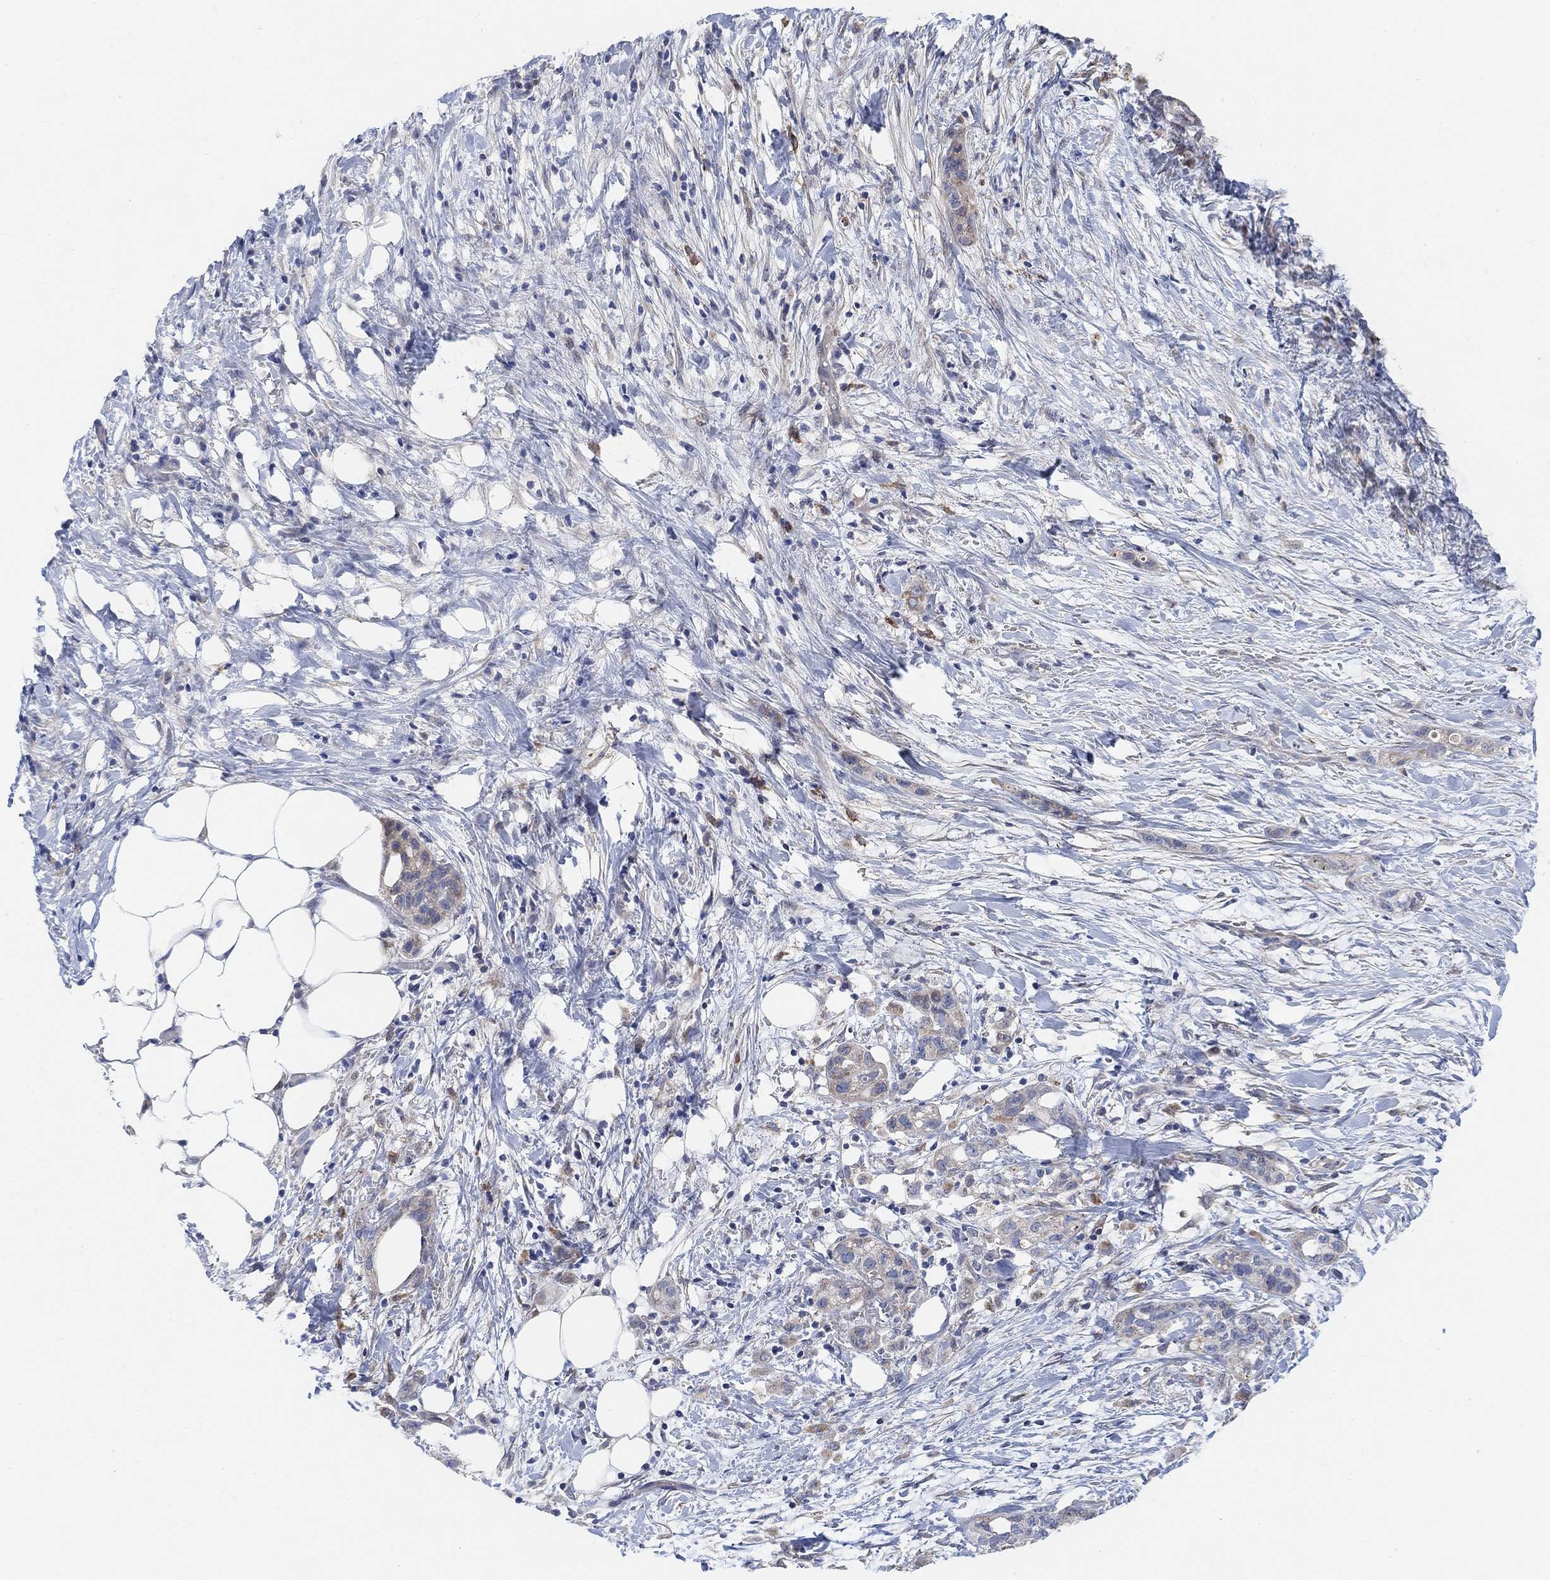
{"staining": {"intensity": "moderate", "quantity": "25%-75%", "location": "cytoplasmic/membranous"}, "tissue": "pancreatic cancer", "cell_type": "Tumor cells", "image_type": "cancer", "snomed": [{"axis": "morphology", "description": "Adenocarcinoma, NOS"}, {"axis": "topography", "description": "Pancreas"}], "caption": "A high-resolution micrograph shows IHC staining of adenocarcinoma (pancreatic), which shows moderate cytoplasmic/membranous positivity in about 25%-75% of tumor cells. (brown staining indicates protein expression, while blue staining denotes nuclei).", "gene": "HCRTR1", "patient": {"sex": "female", "age": 72}}